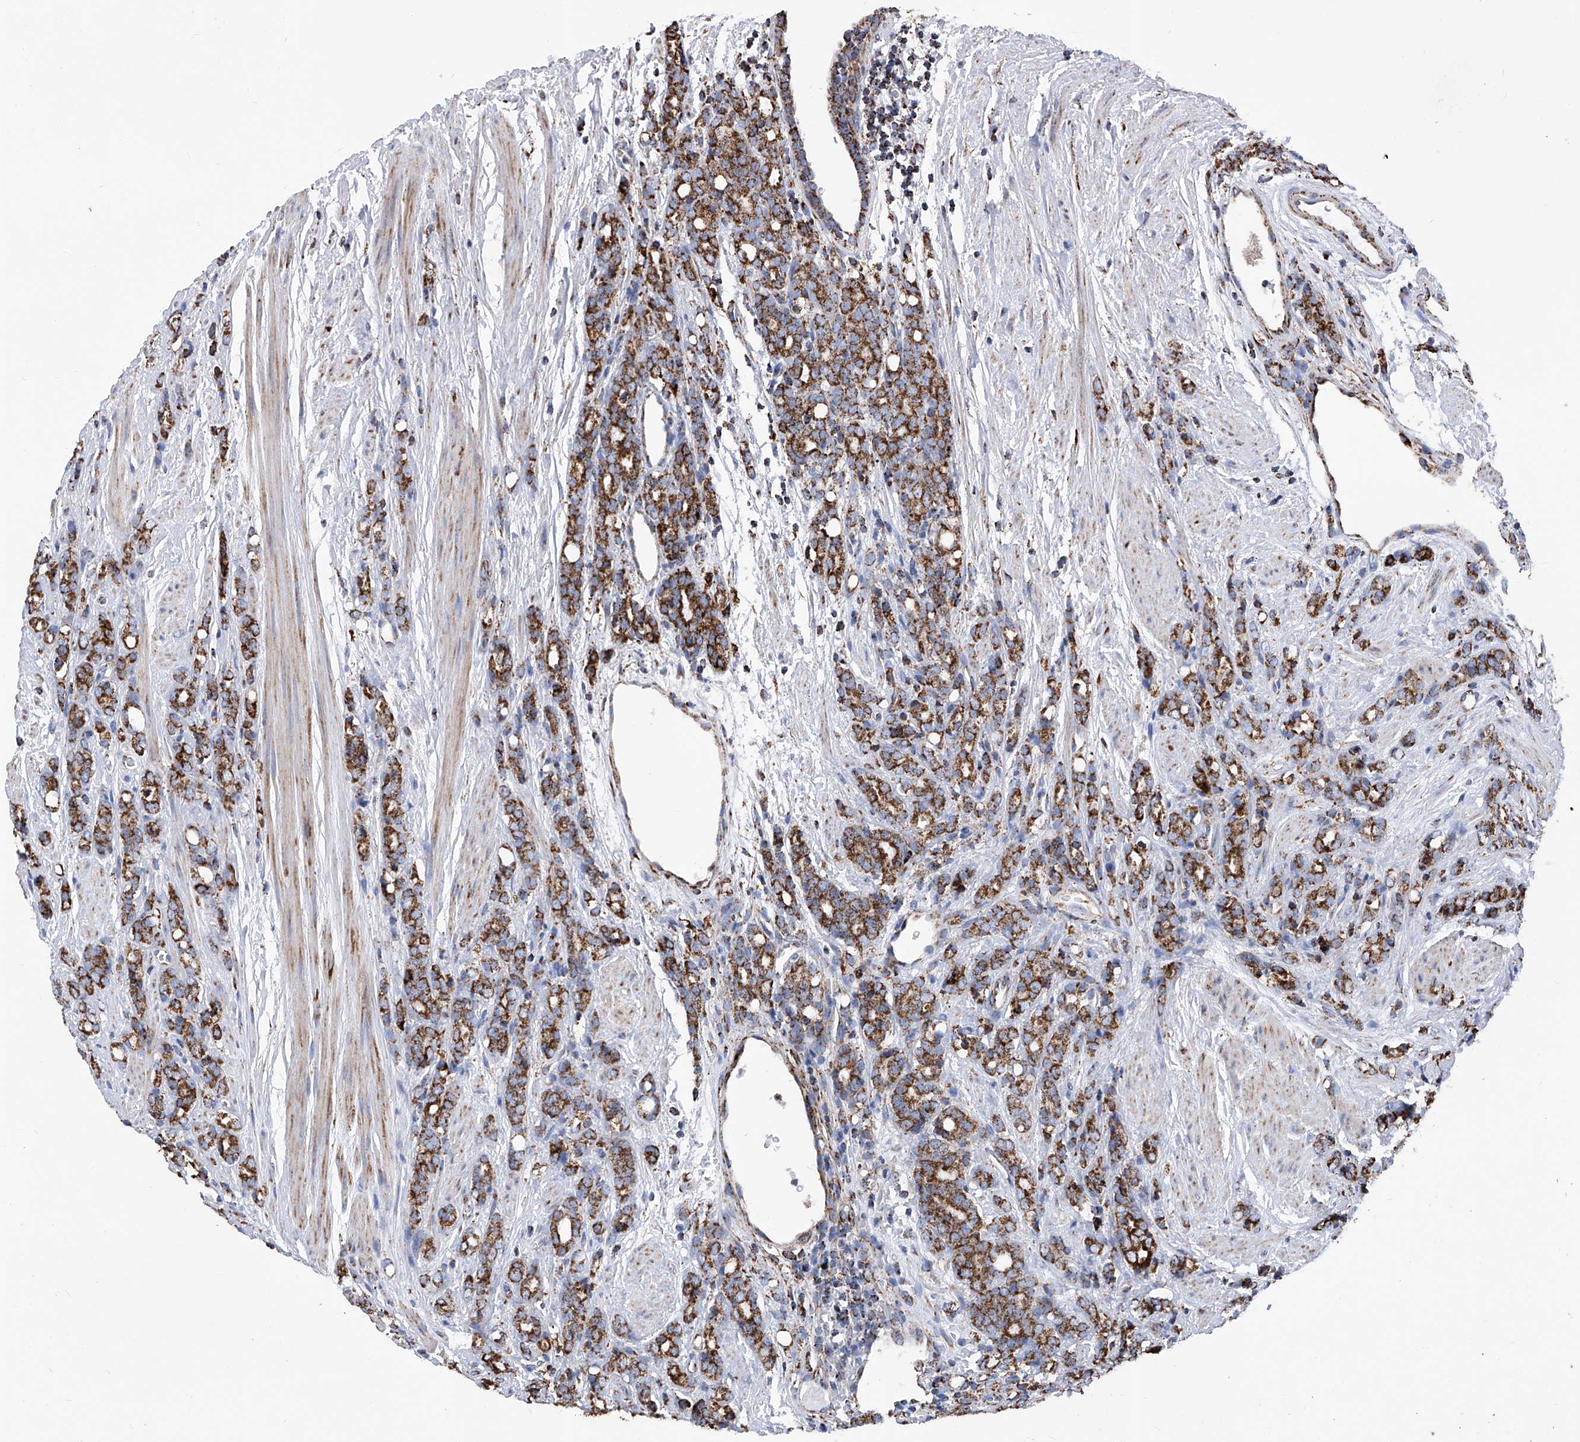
{"staining": {"intensity": "strong", "quantity": ">75%", "location": "cytoplasmic/membranous"}, "tissue": "prostate cancer", "cell_type": "Tumor cells", "image_type": "cancer", "snomed": [{"axis": "morphology", "description": "Adenocarcinoma, High grade"}, {"axis": "topography", "description": "Prostate"}], "caption": "Protein expression analysis of human prostate cancer reveals strong cytoplasmic/membranous expression in about >75% of tumor cells.", "gene": "ATP5PF", "patient": {"sex": "male", "age": 62}}